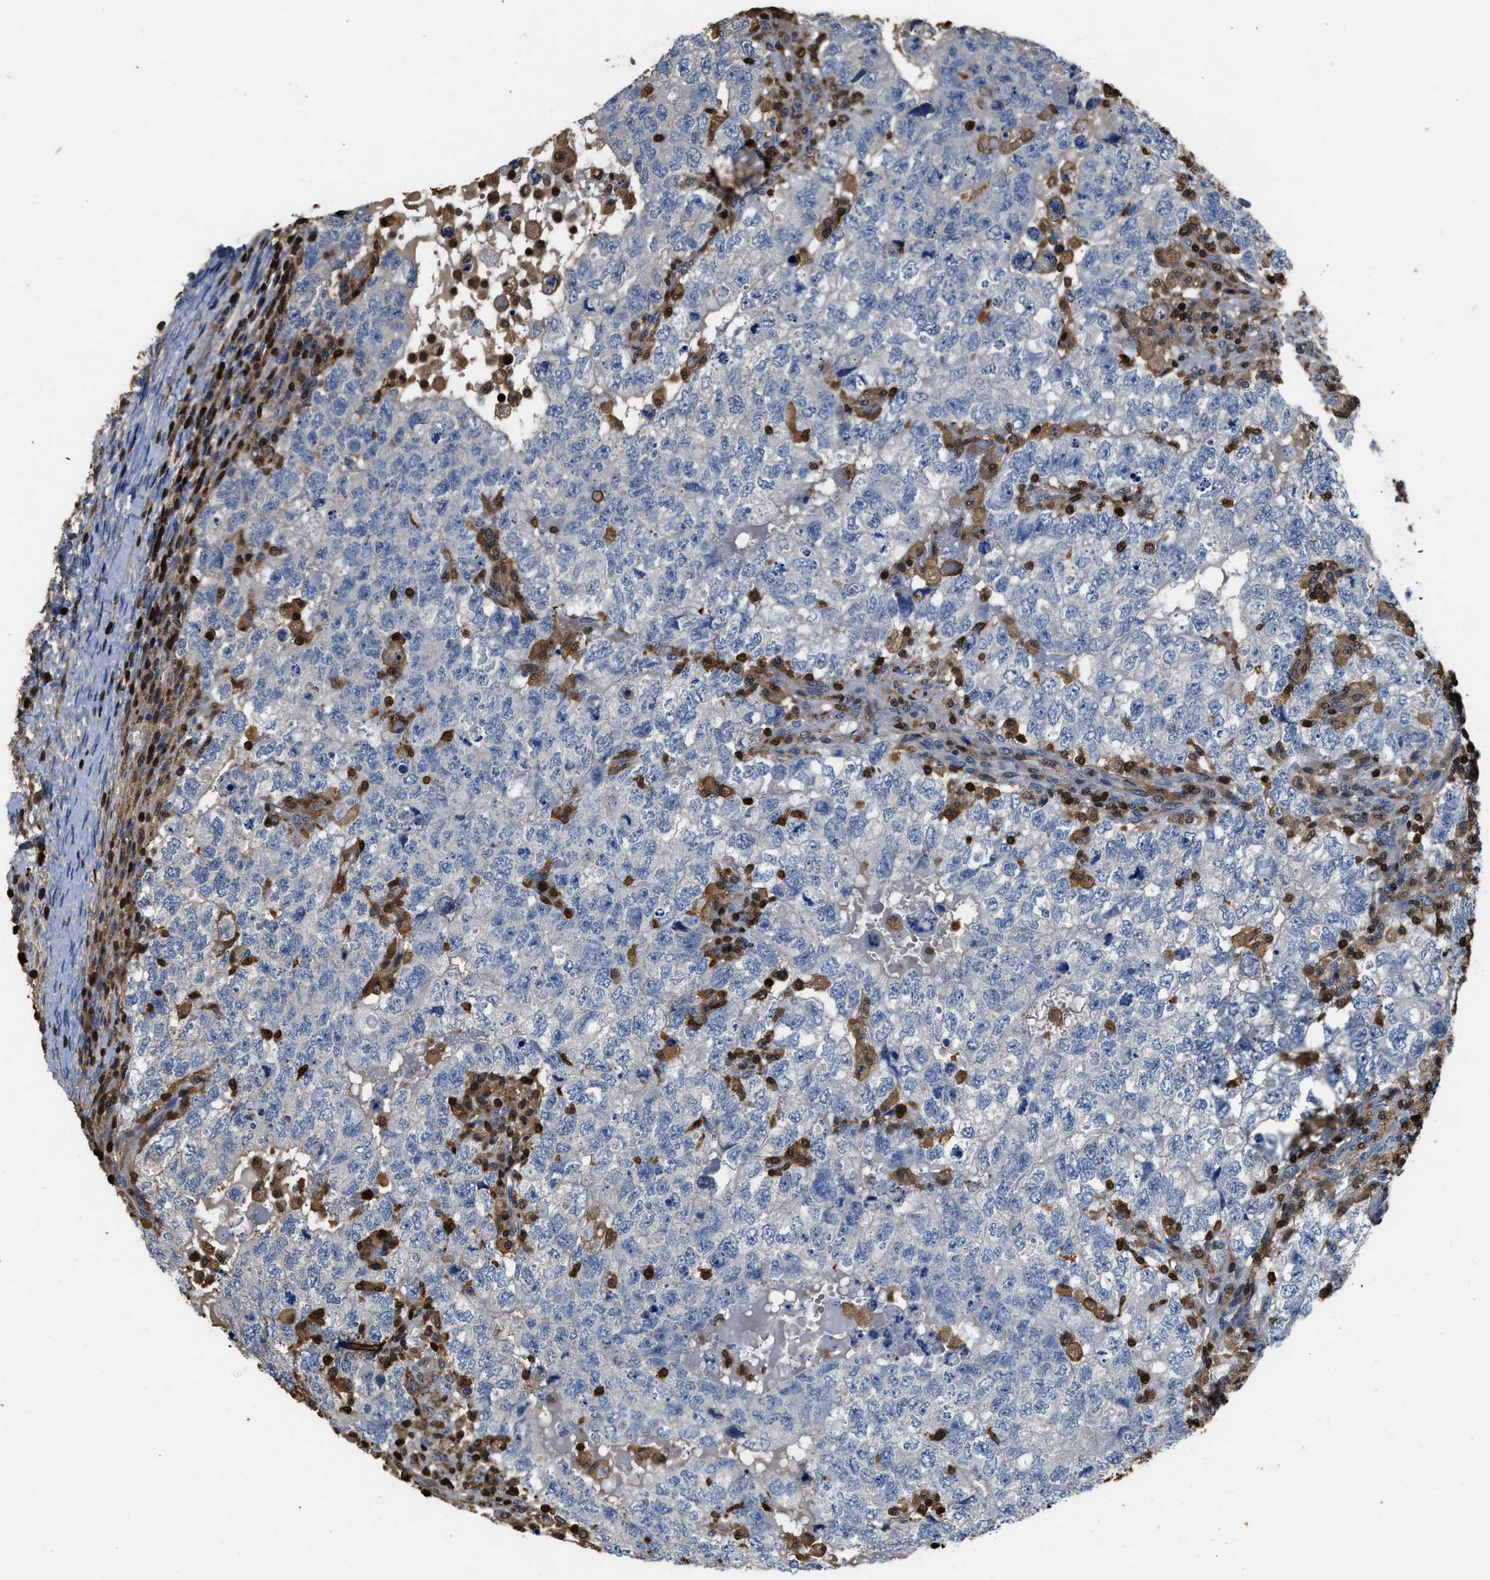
{"staining": {"intensity": "negative", "quantity": "none", "location": "none"}, "tissue": "testis cancer", "cell_type": "Tumor cells", "image_type": "cancer", "snomed": [{"axis": "morphology", "description": "Carcinoma, Embryonal, NOS"}, {"axis": "topography", "description": "Testis"}], "caption": "Tumor cells show no significant expression in testis cancer (embryonal carcinoma). The staining was performed using DAB (3,3'-diaminobenzidine) to visualize the protein expression in brown, while the nuclei were stained in blue with hematoxylin (Magnification: 20x).", "gene": "ARHGDIB", "patient": {"sex": "male", "age": 36}}